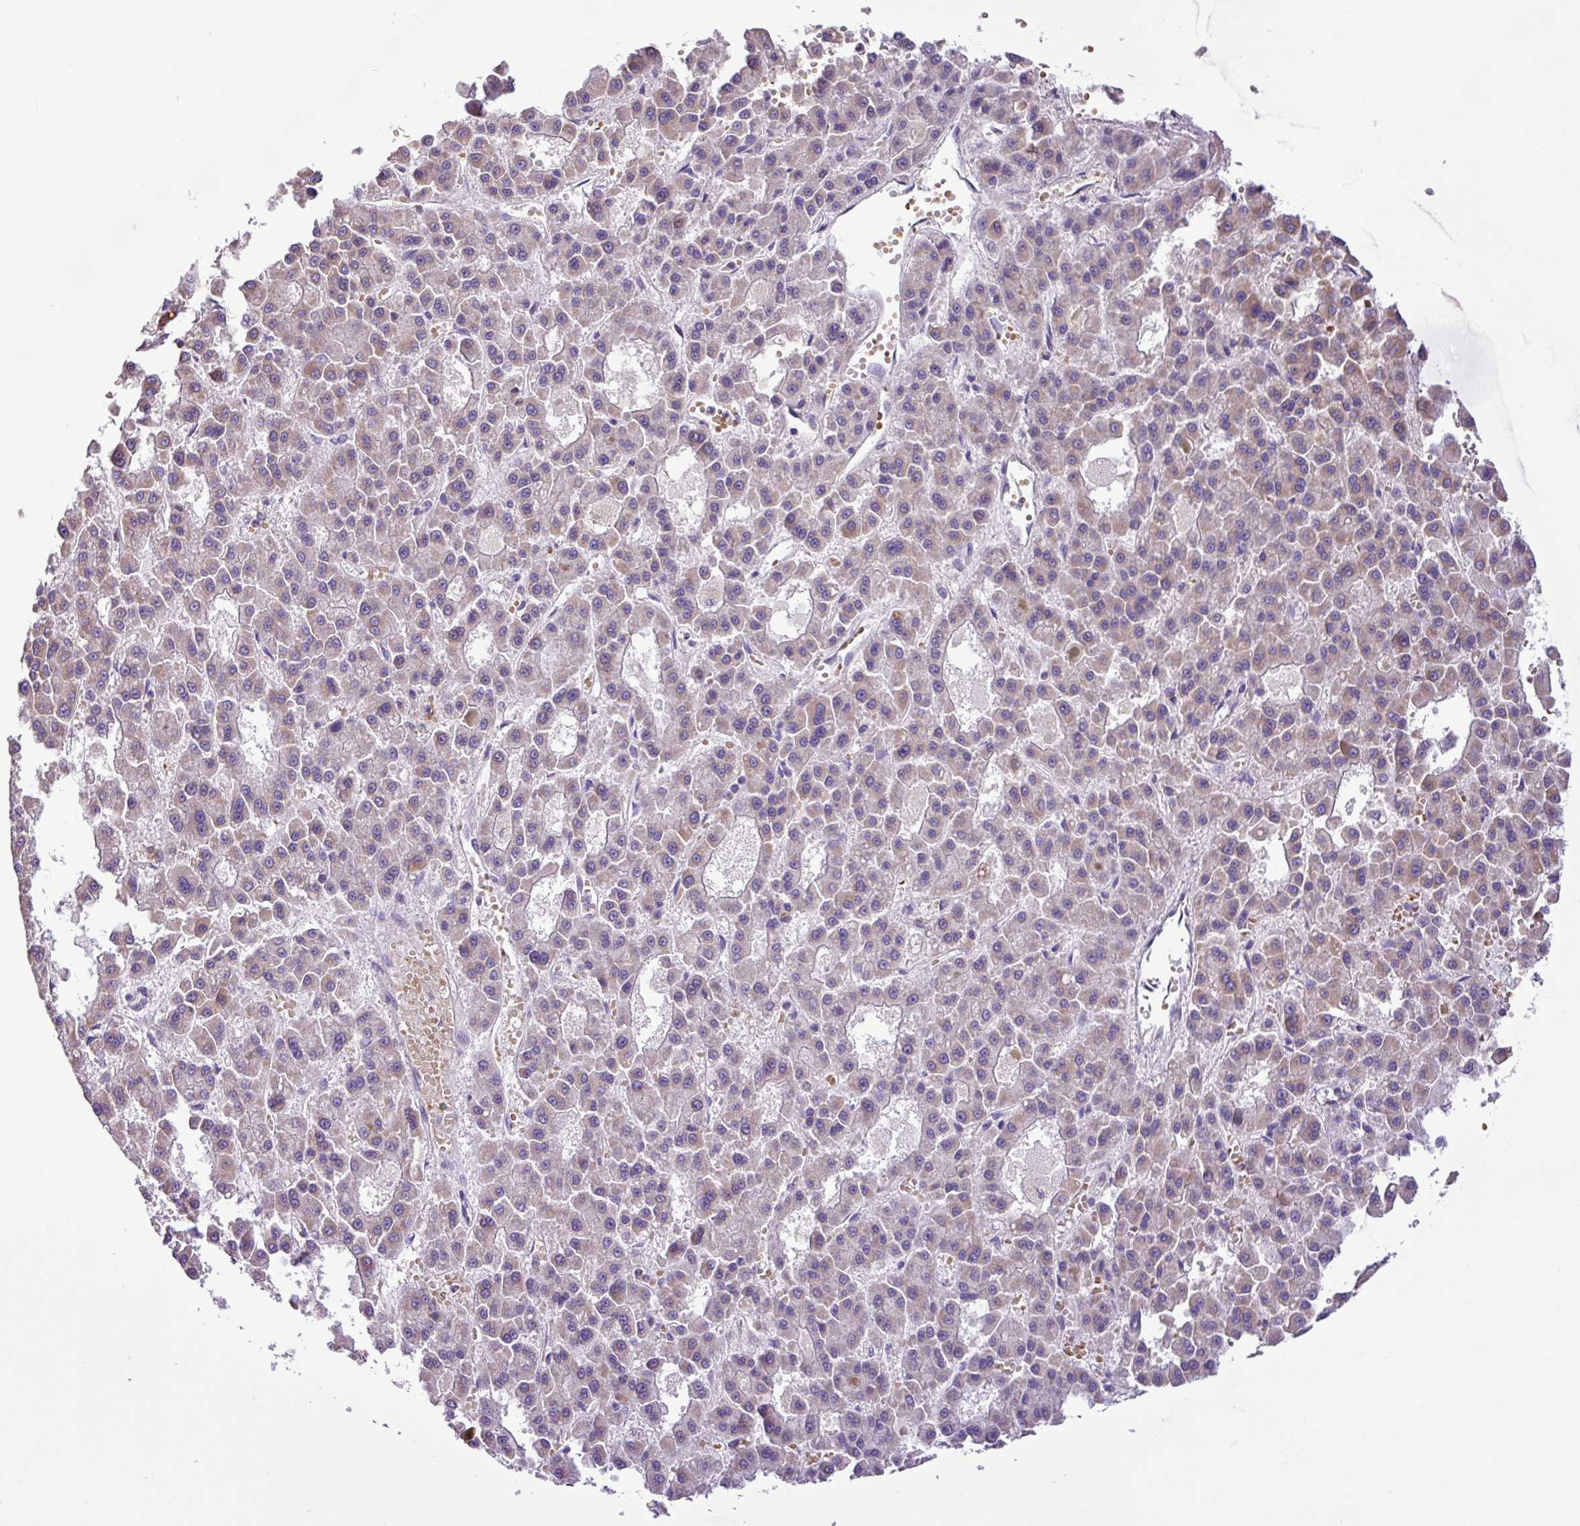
{"staining": {"intensity": "weak", "quantity": ">75%", "location": "cytoplasmic/membranous"}, "tissue": "liver cancer", "cell_type": "Tumor cells", "image_type": "cancer", "snomed": [{"axis": "morphology", "description": "Carcinoma, Hepatocellular, NOS"}, {"axis": "topography", "description": "Liver"}], "caption": "This is a micrograph of immunohistochemistry (IHC) staining of hepatocellular carcinoma (liver), which shows weak expression in the cytoplasmic/membranous of tumor cells.", "gene": "FAM183A", "patient": {"sex": "male", "age": 70}}